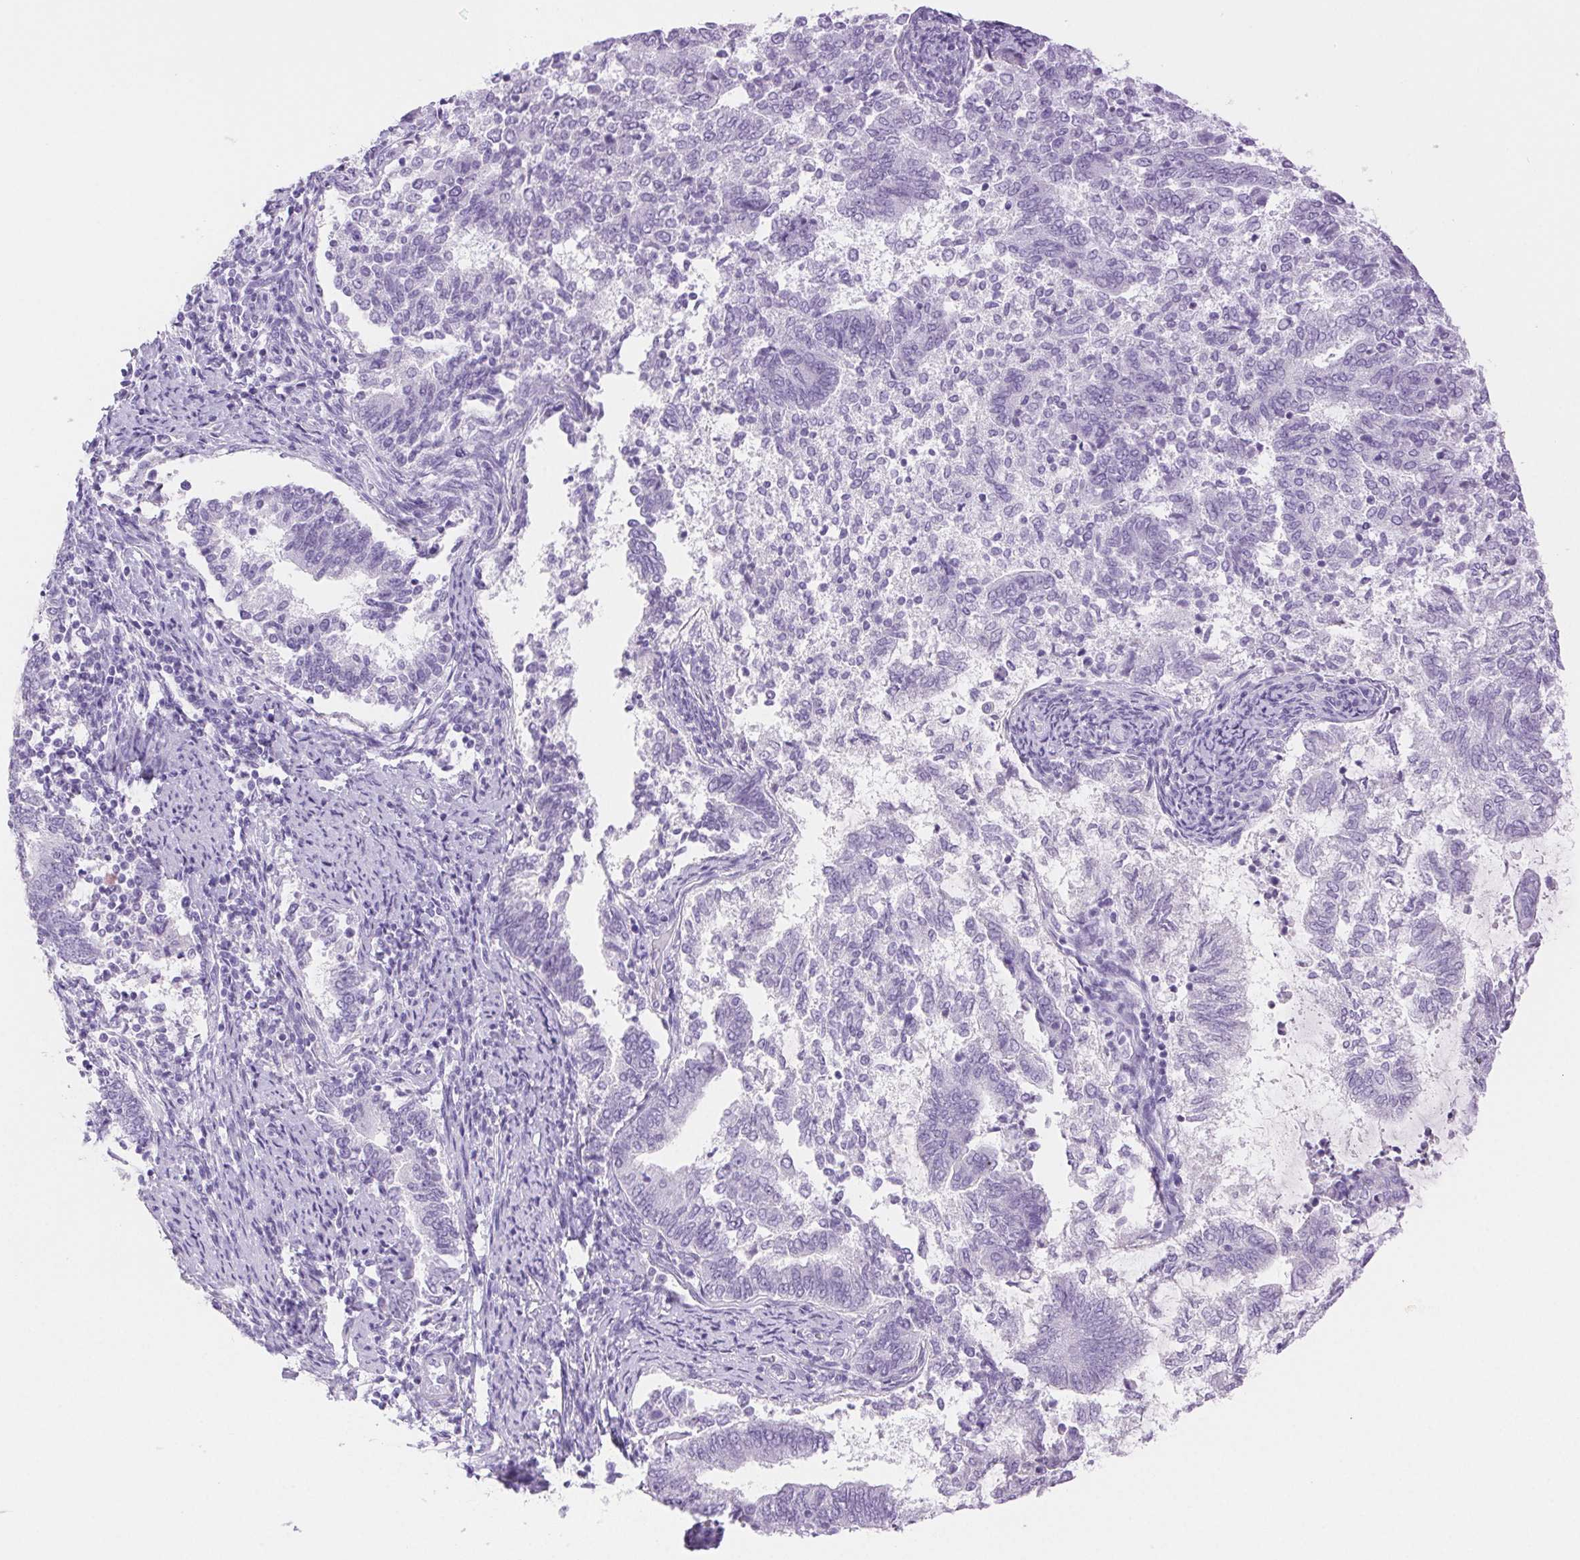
{"staining": {"intensity": "negative", "quantity": "none", "location": "none"}, "tissue": "endometrial cancer", "cell_type": "Tumor cells", "image_type": "cancer", "snomed": [{"axis": "morphology", "description": "Adenocarcinoma, NOS"}, {"axis": "topography", "description": "Endometrium"}], "caption": "Endometrial cancer (adenocarcinoma) stained for a protein using immunohistochemistry (IHC) displays no positivity tumor cells.", "gene": "SPACA4", "patient": {"sex": "female", "age": 65}}